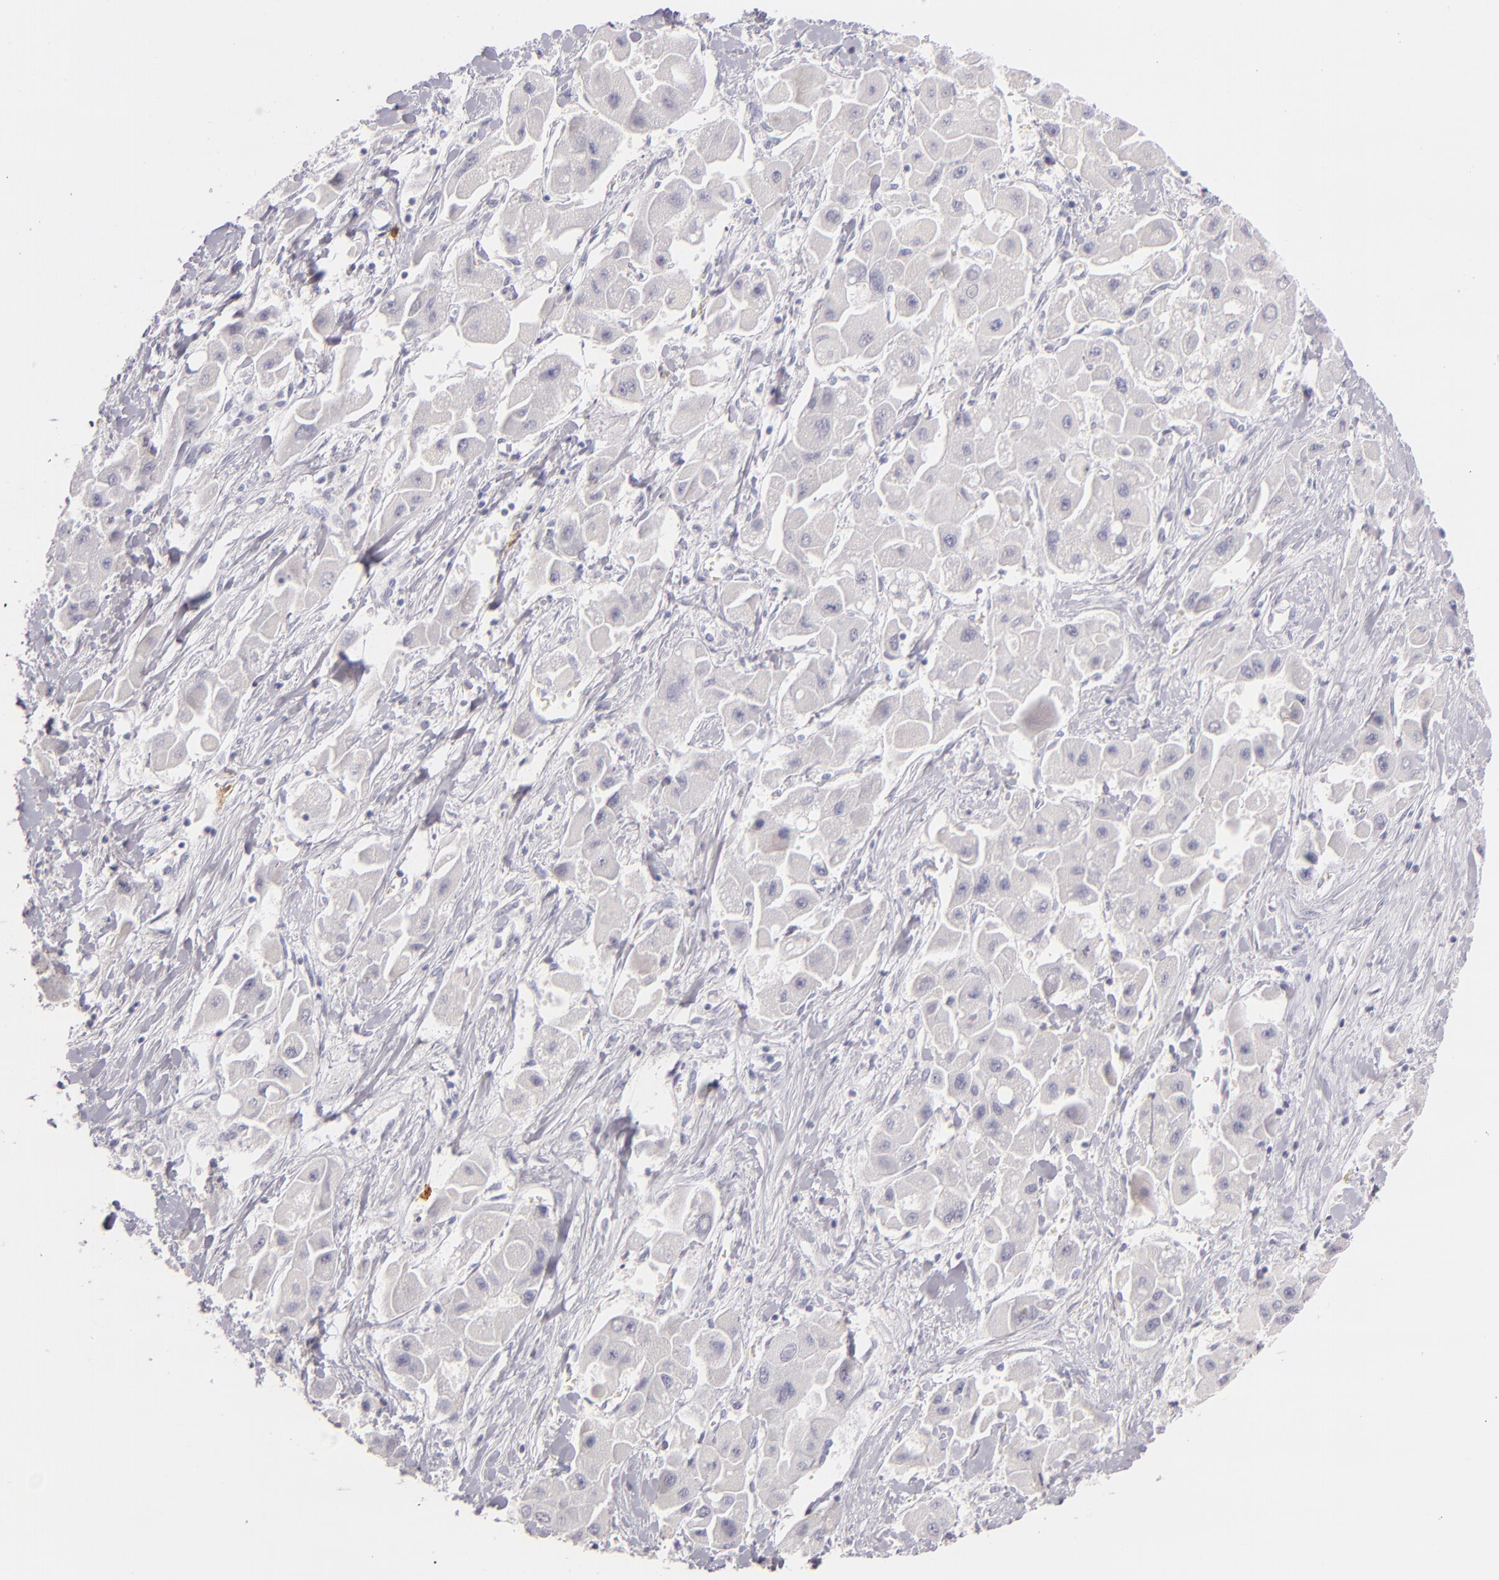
{"staining": {"intensity": "negative", "quantity": "none", "location": "none"}, "tissue": "liver cancer", "cell_type": "Tumor cells", "image_type": "cancer", "snomed": [{"axis": "morphology", "description": "Carcinoma, Hepatocellular, NOS"}, {"axis": "topography", "description": "Liver"}], "caption": "Liver cancer (hepatocellular carcinoma) was stained to show a protein in brown. There is no significant positivity in tumor cells. (Stains: DAB immunohistochemistry (IHC) with hematoxylin counter stain, Microscopy: brightfield microscopy at high magnification).", "gene": "CD207", "patient": {"sex": "male", "age": 24}}